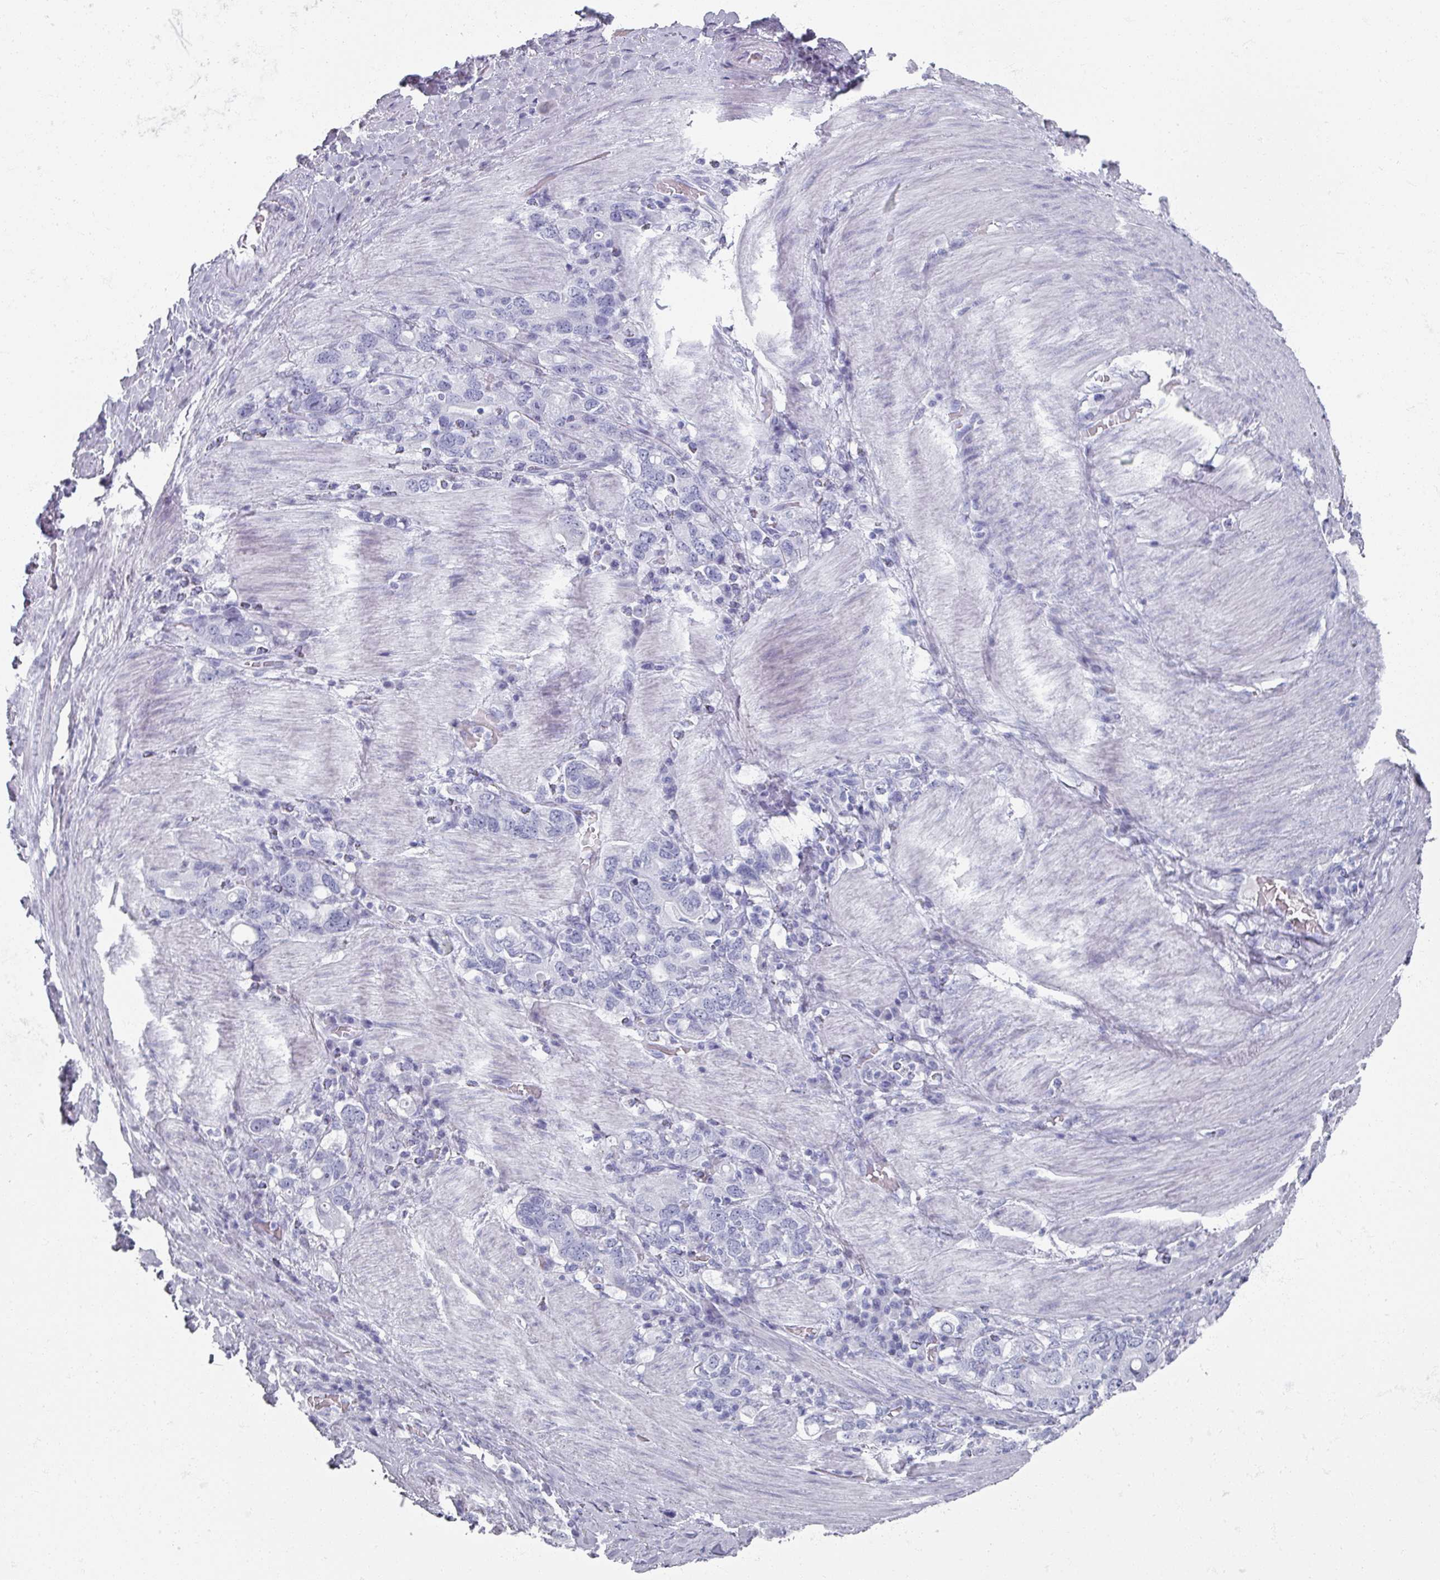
{"staining": {"intensity": "negative", "quantity": "none", "location": "none"}, "tissue": "stomach cancer", "cell_type": "Tumor cells", "image_type": "cancer", "snomed": [{"axis": "morphology", "description": "Adenocarcinoma, NOS"}, {"axis": "topography", "description": "Stomach, upper"}, {"axis": "topography", "description": "Stomach"}], "caption": "Immunohistochemistry of human adenocarcinoma (stomach) shows no expression in tumor cells.", "gene": "OMG", "patient": {"sex": "male", "age": 62}}